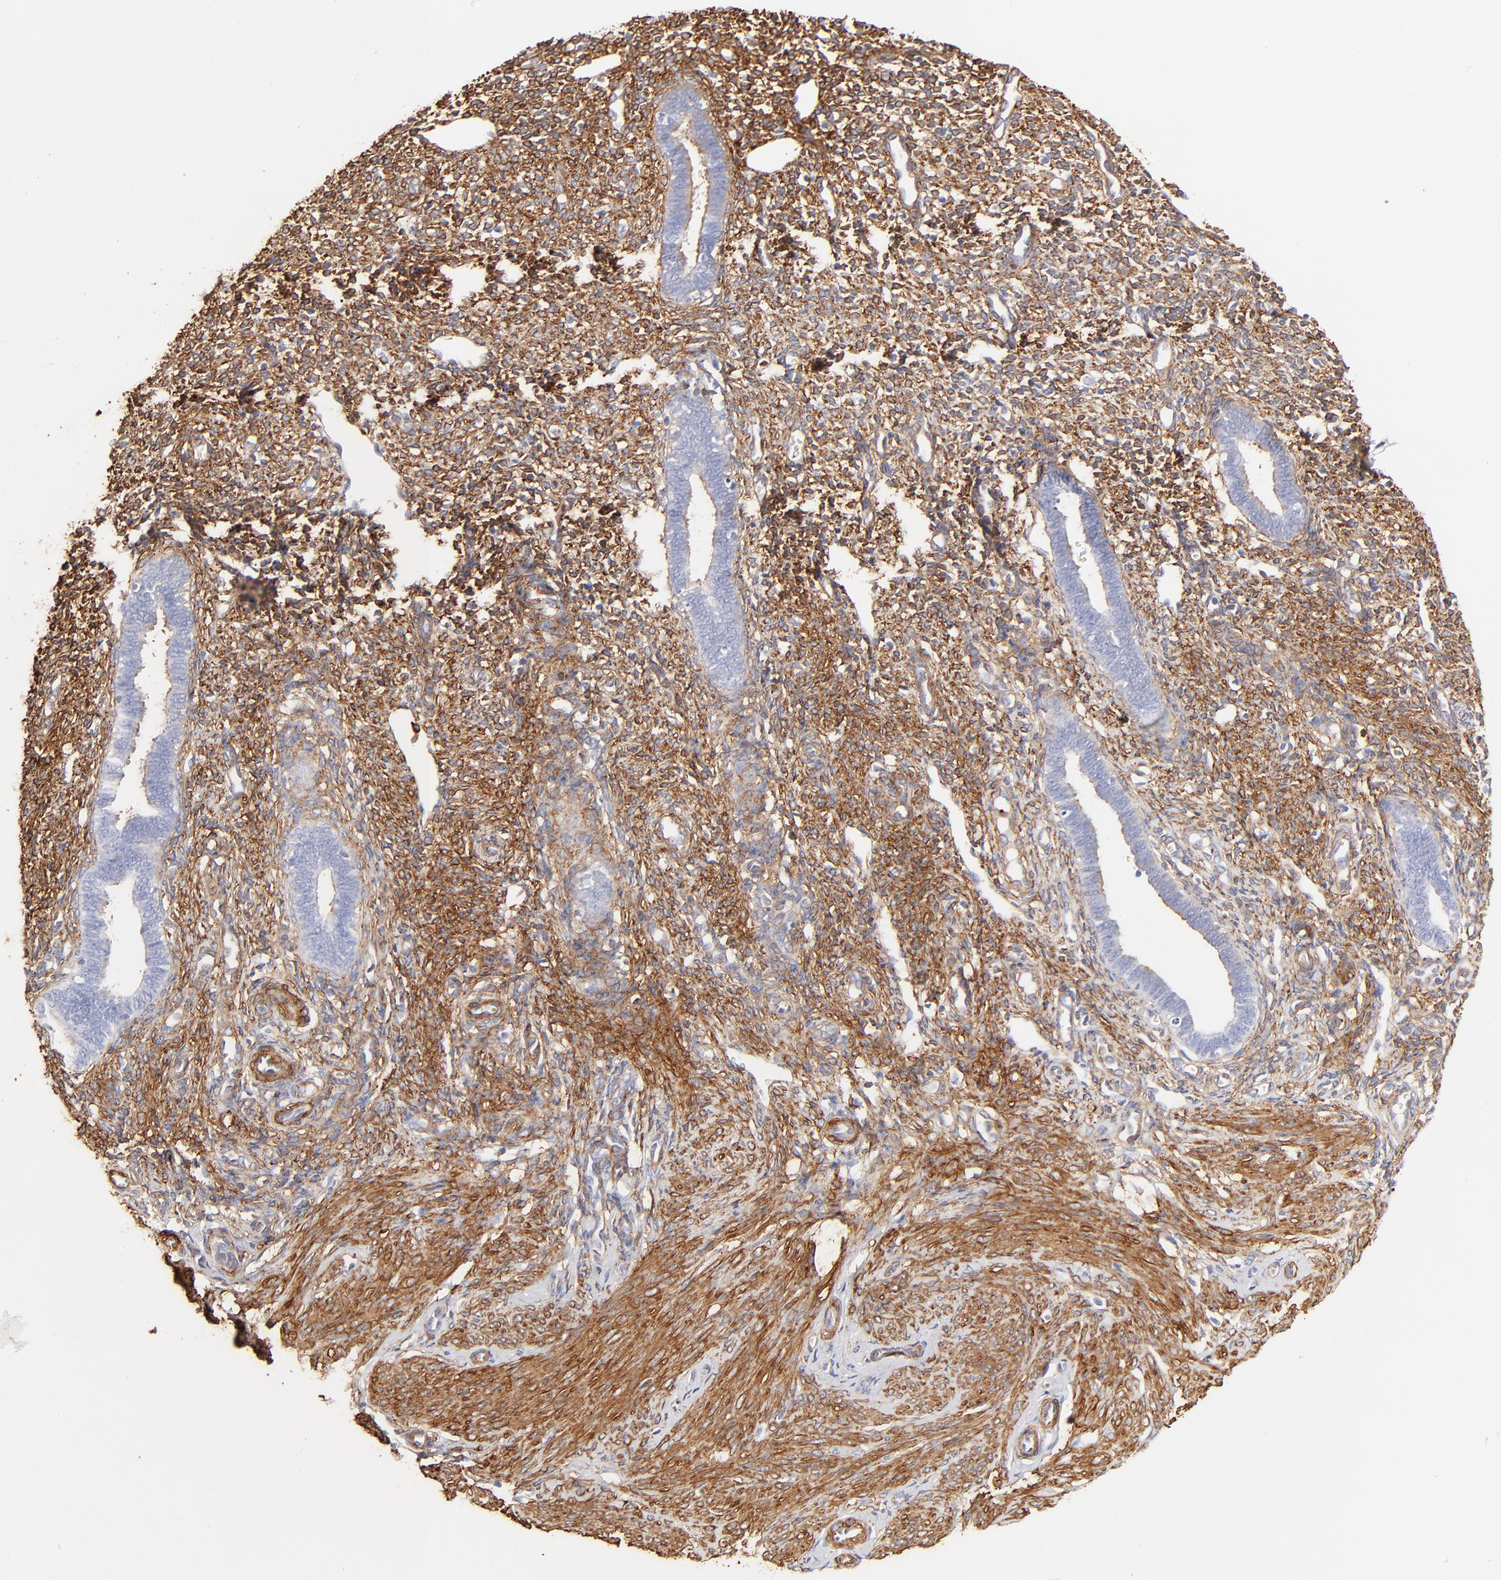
{"staining": {"intensity": "strong", "quantity": ">75%", "location": "cytoplasmic/membranous"}, "tissue": "endometrium", "cell_type": "Cells in endometrial stroma", "image_type": "normal", "snomed": [{"axis": "morphology", "description": "Normal tissue, NOS"}, {"axis": "topography", "description": "Endometrium"}], "caption": "Unremarkable endometrium was stained to show a protein in brown. There is high levels of strong cytoplasmic/membranous expression in approximately >75% of cells in endometrial stroma. Nuclei are stained in blue.", "gene": "FLNA", "patient": {"sex": "female", "age": 27}}